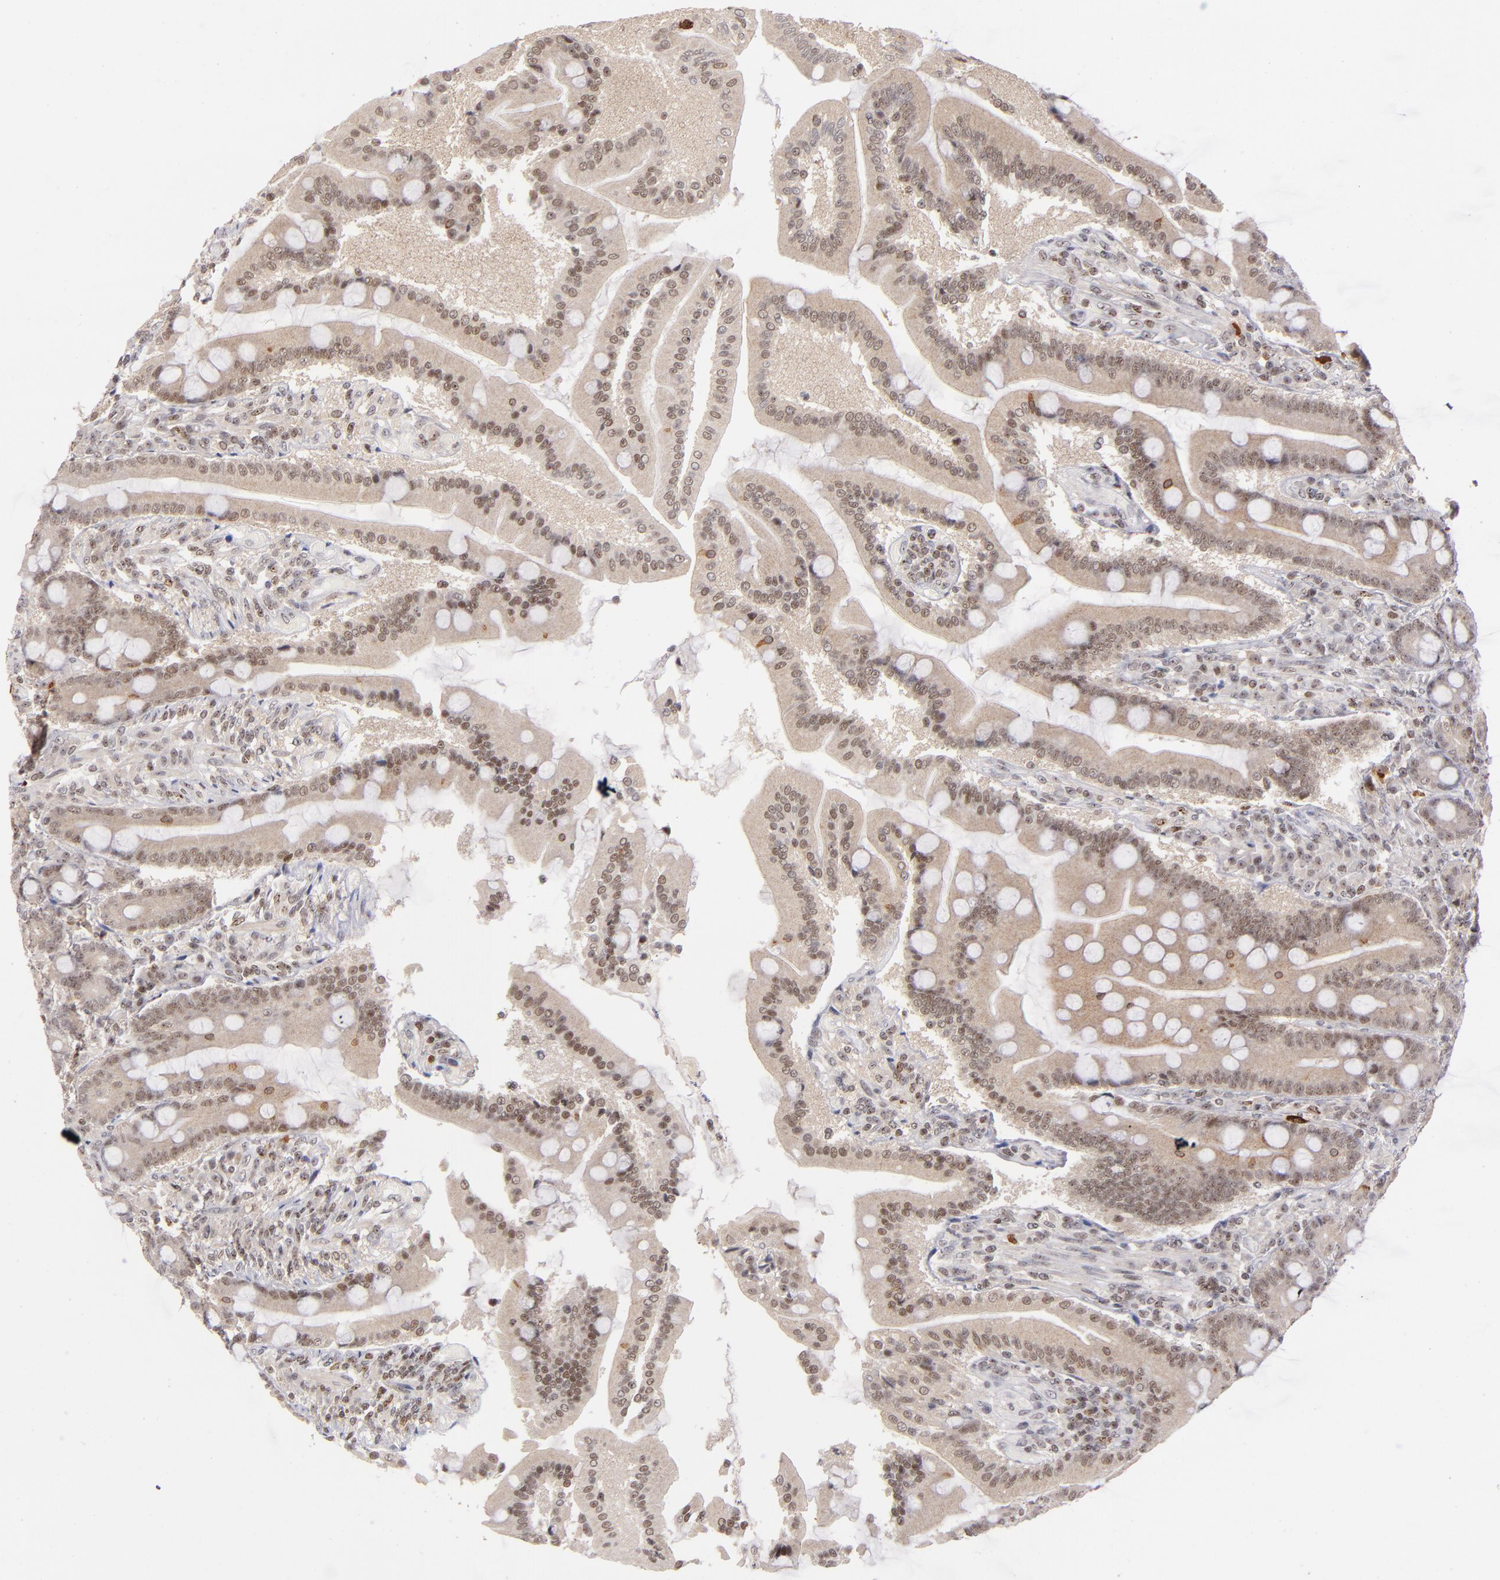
{"staining": {"intensity": "moderate", "quantity": ">75%", "location": "cytoplasmic/membranous,nuclear"}, "tissue": "duodenum", "cell_type": "Glandular cells", "image_type": "normal", "snomed": [{"axis": "morphology", "description": "Normal tissue, NOS"}, {"axis": "topography", "description": "Duodenum"}], "caption": "Protein expression analysis of benign duodenum reveals moderate cytoplasmic/membranous,nuclear positivity in approximately >75% of glandular cells.", "gene": "PCNX4", "patient": {"sex": "female", "age": 64}}